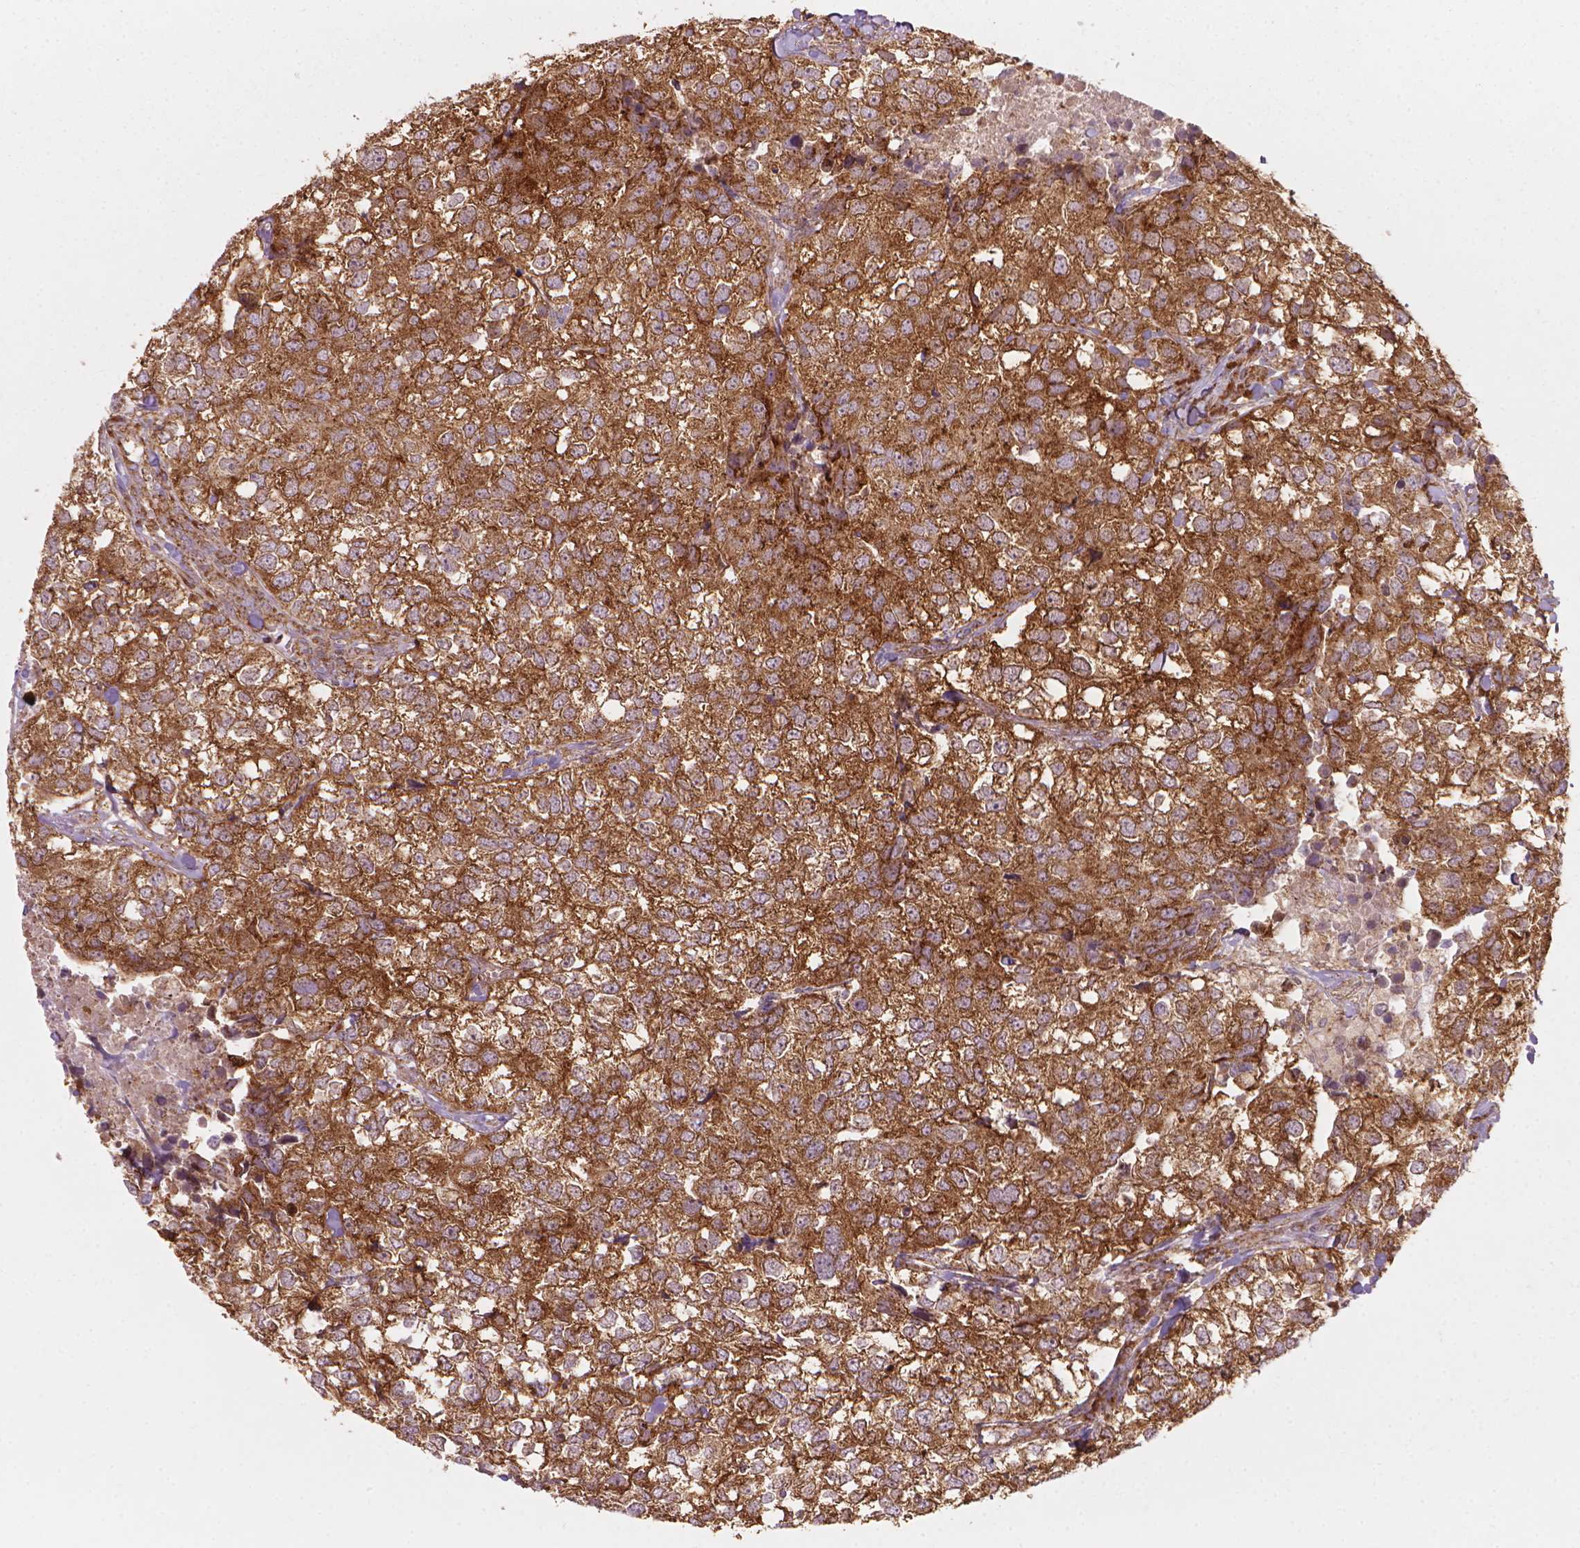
{"staining": {"intensity": "moderate", "quantity": ">75%", "location": "cytoplasmic/membranous"}, "tissue": "breast cancer", "cell_type": "Tumor cells", "image_type": "cancer", "snomed": [{"axis": "morphology", "description": "Duct carcinoma"}, {"axis": "topography", "description": "Breast"}], "caption": "Intraductal carcinoma (breast) stained with a protein marker shows moderate staining in tumor cells.", "gene": "VARS2", "patient": {"sex": "female", "age": 30}}